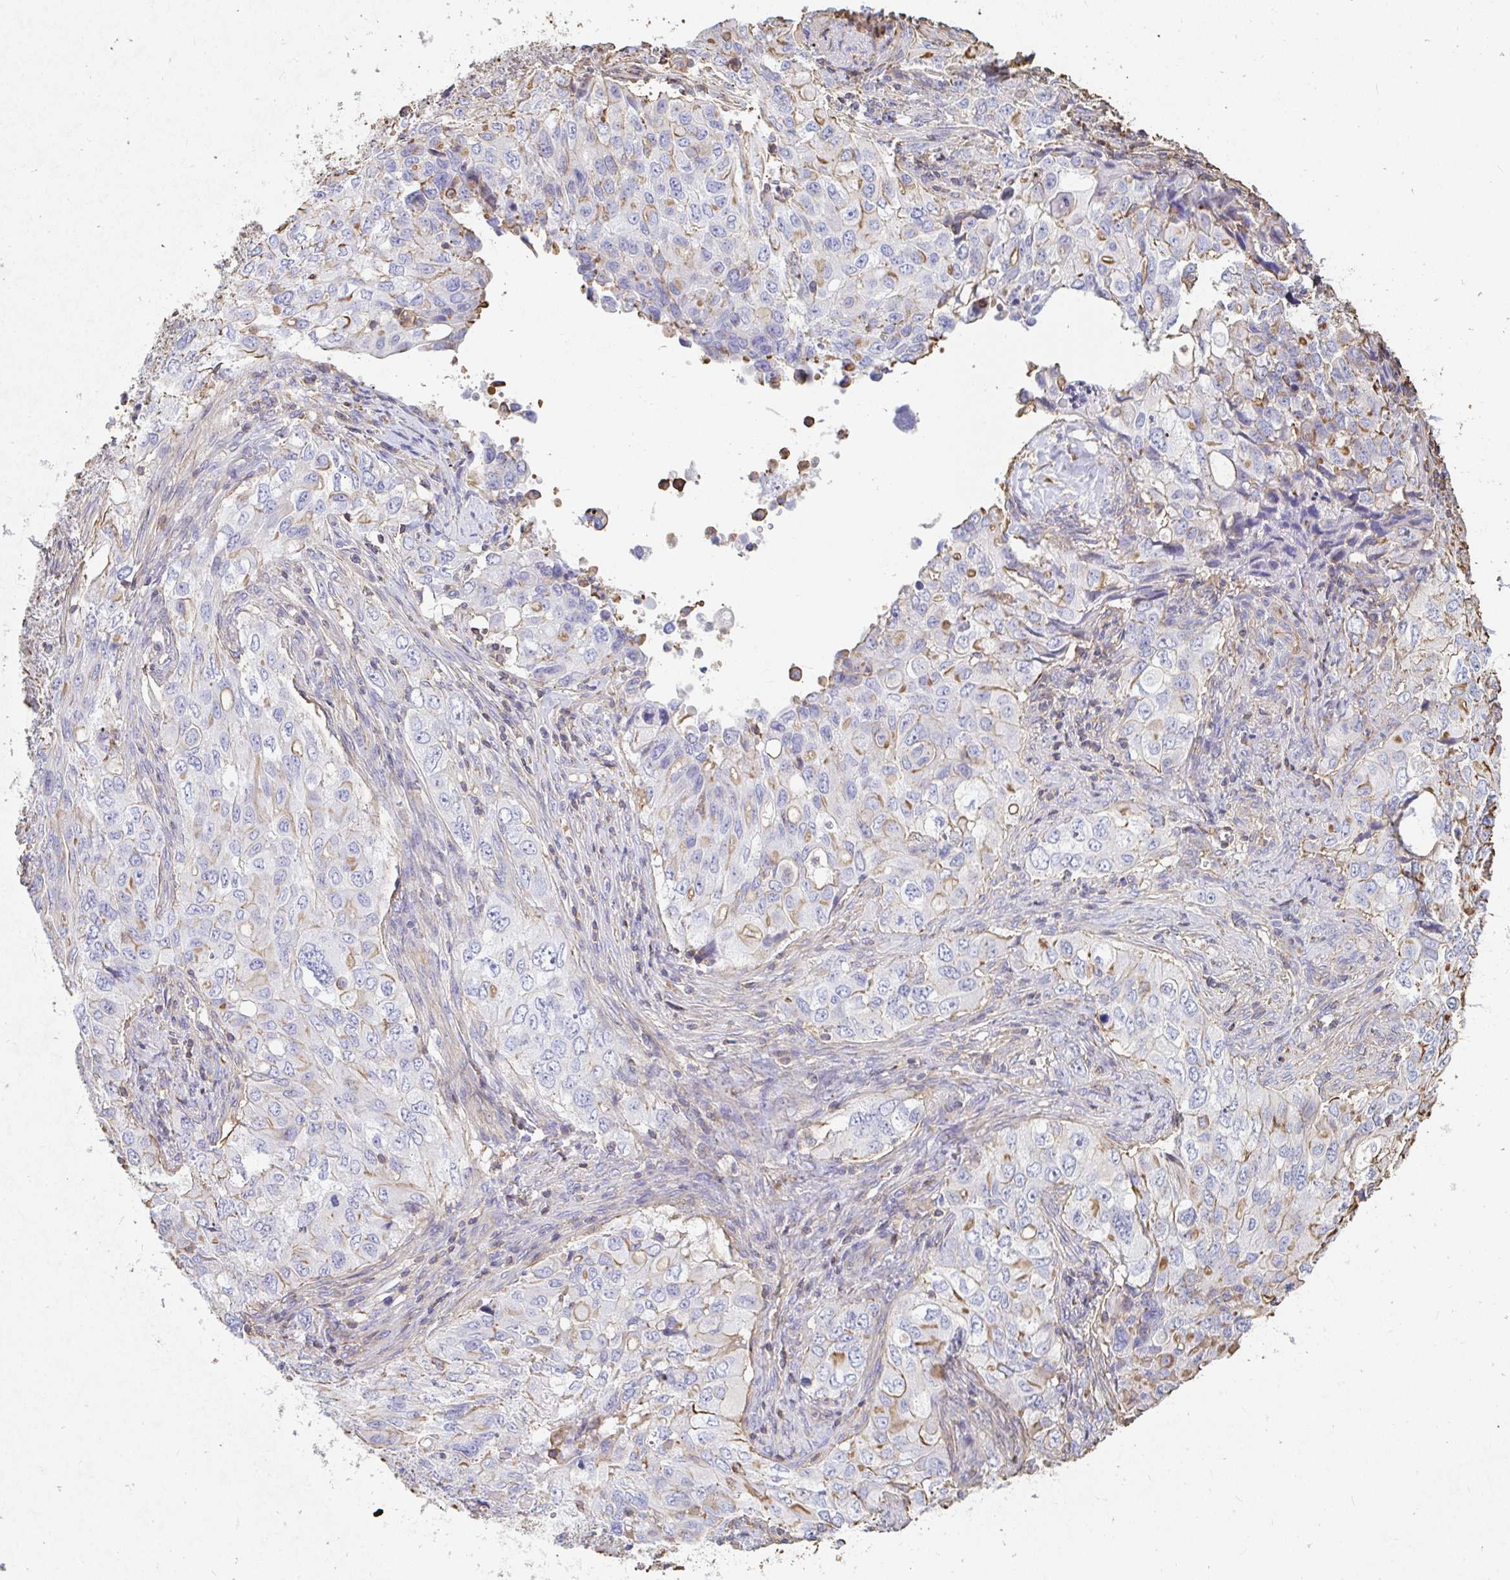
{"staining": {"intensity": "weak", "quantity": "<25%", "location": "cytoplasmic/membranous"}, "tissue": "lung cancer", "cell_type": "Tumor cells", "image_type": "cancer", "snomed": [{"axis": "morphology", "description": "Adenocarcinoma, NOS"}, {"axis": "morphology", "description": "Adenocarcinoma, metastatic, NOS"}, {"axis": "topography", "description": "Lymph node"}, {"axis": "topography", "description": "Lung"}], "caption": "Immunohistochemistry micrograph of lung cancer stained for a protein (brown), which shows no expression in tumor cells.", "gene": "PTPN14", "patient": {"sex": "female", "age": 42}}